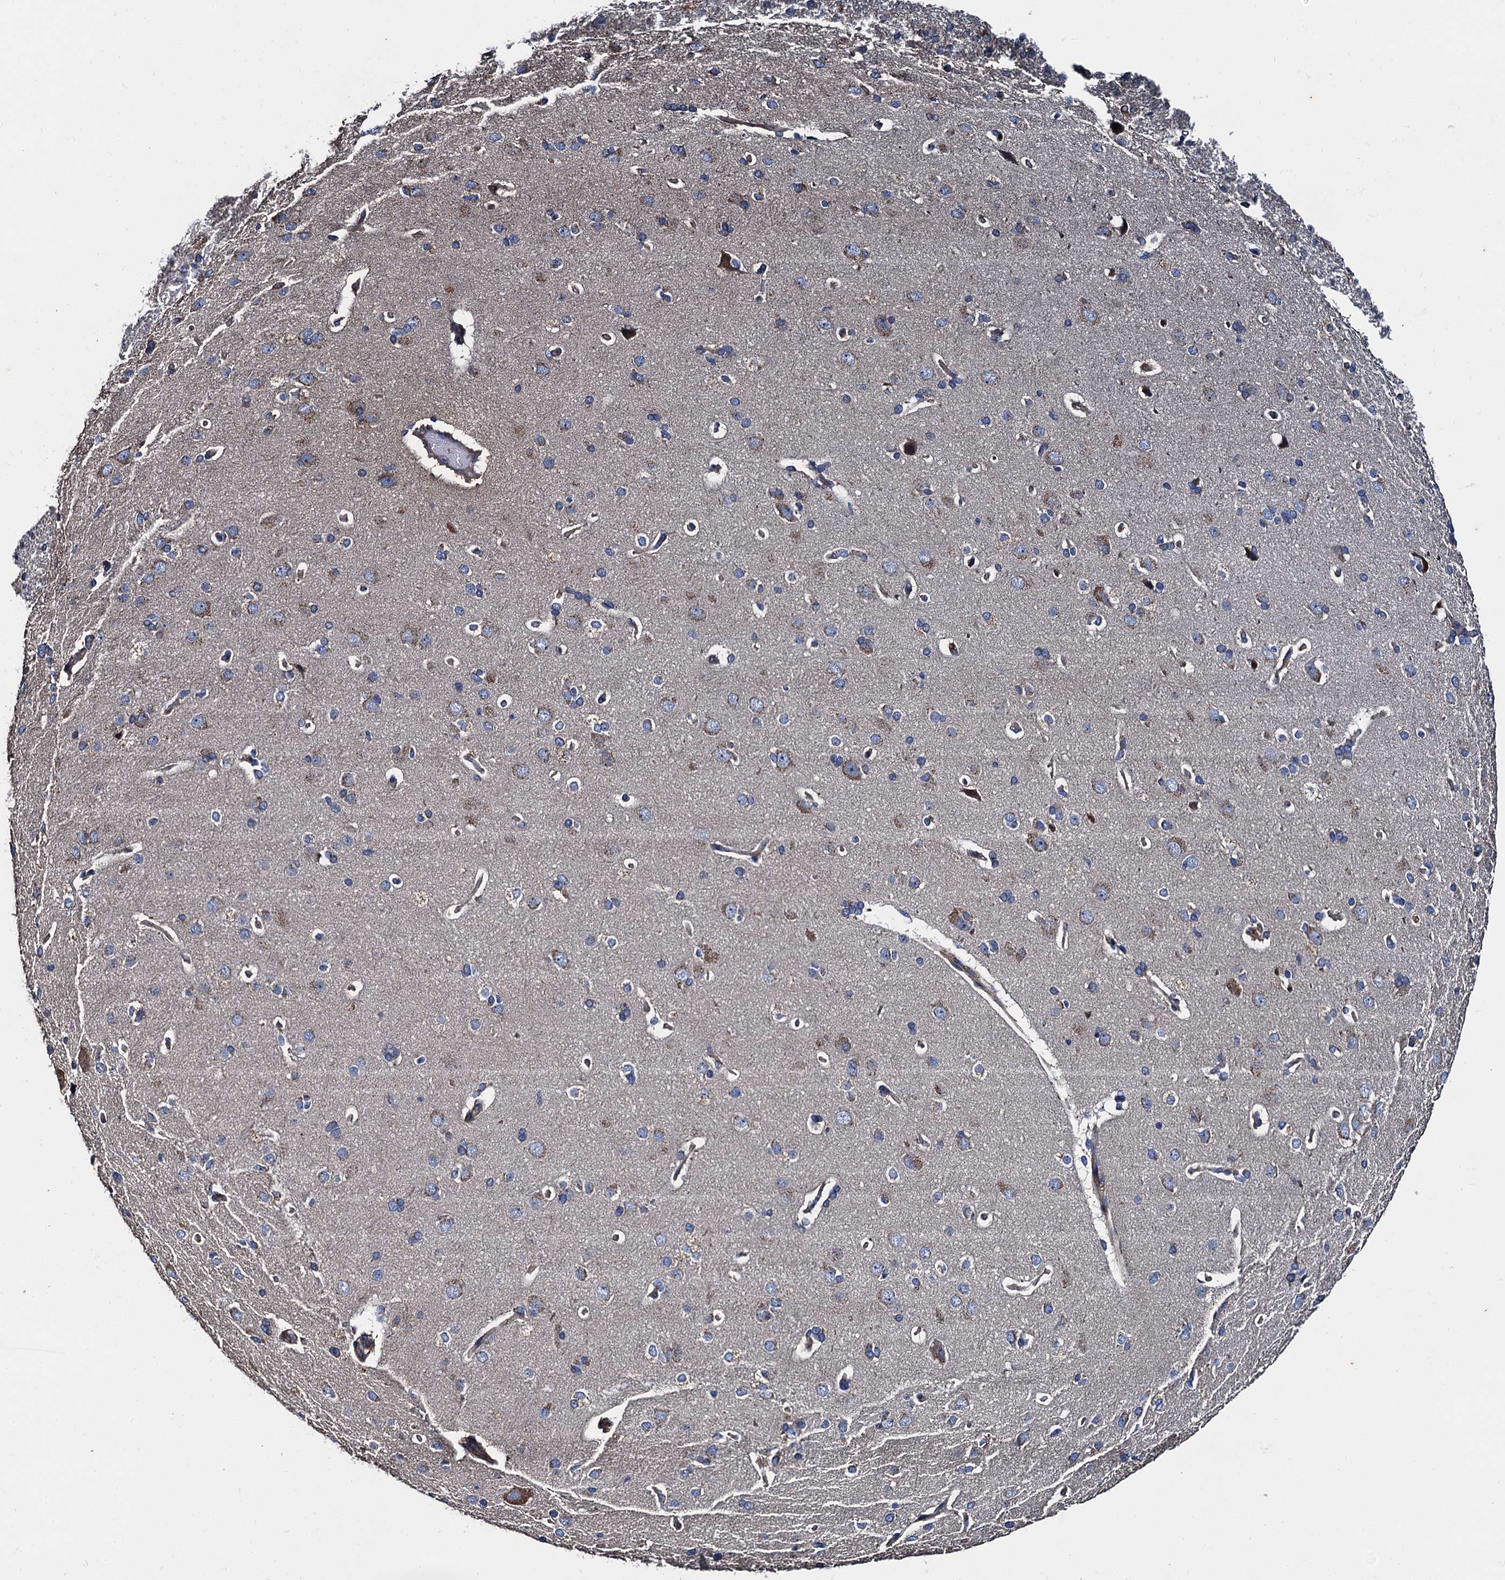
{"staining": {"intensity": "negative", "quantity": "none", "location": "none"}, "tissue": "cerebral cortex", "cell_type": "Endothelial cells", "image_type": "normal", "snomed": [{"axis": "morphology", "description": "Normal tissue, NOS"}, {"axis": "topography", "description": "Cerebral cortex"}], "caption": "Immunohistochemical staining of unremarkable cerebral cortex exhibits no significant positivity in endothelial cells. (DAB (3,3'-diaminobenzidine) immunohistochemistry, high magnification).", "gene": "NGRN", "patient": {"sex": "male", "age": 62}}